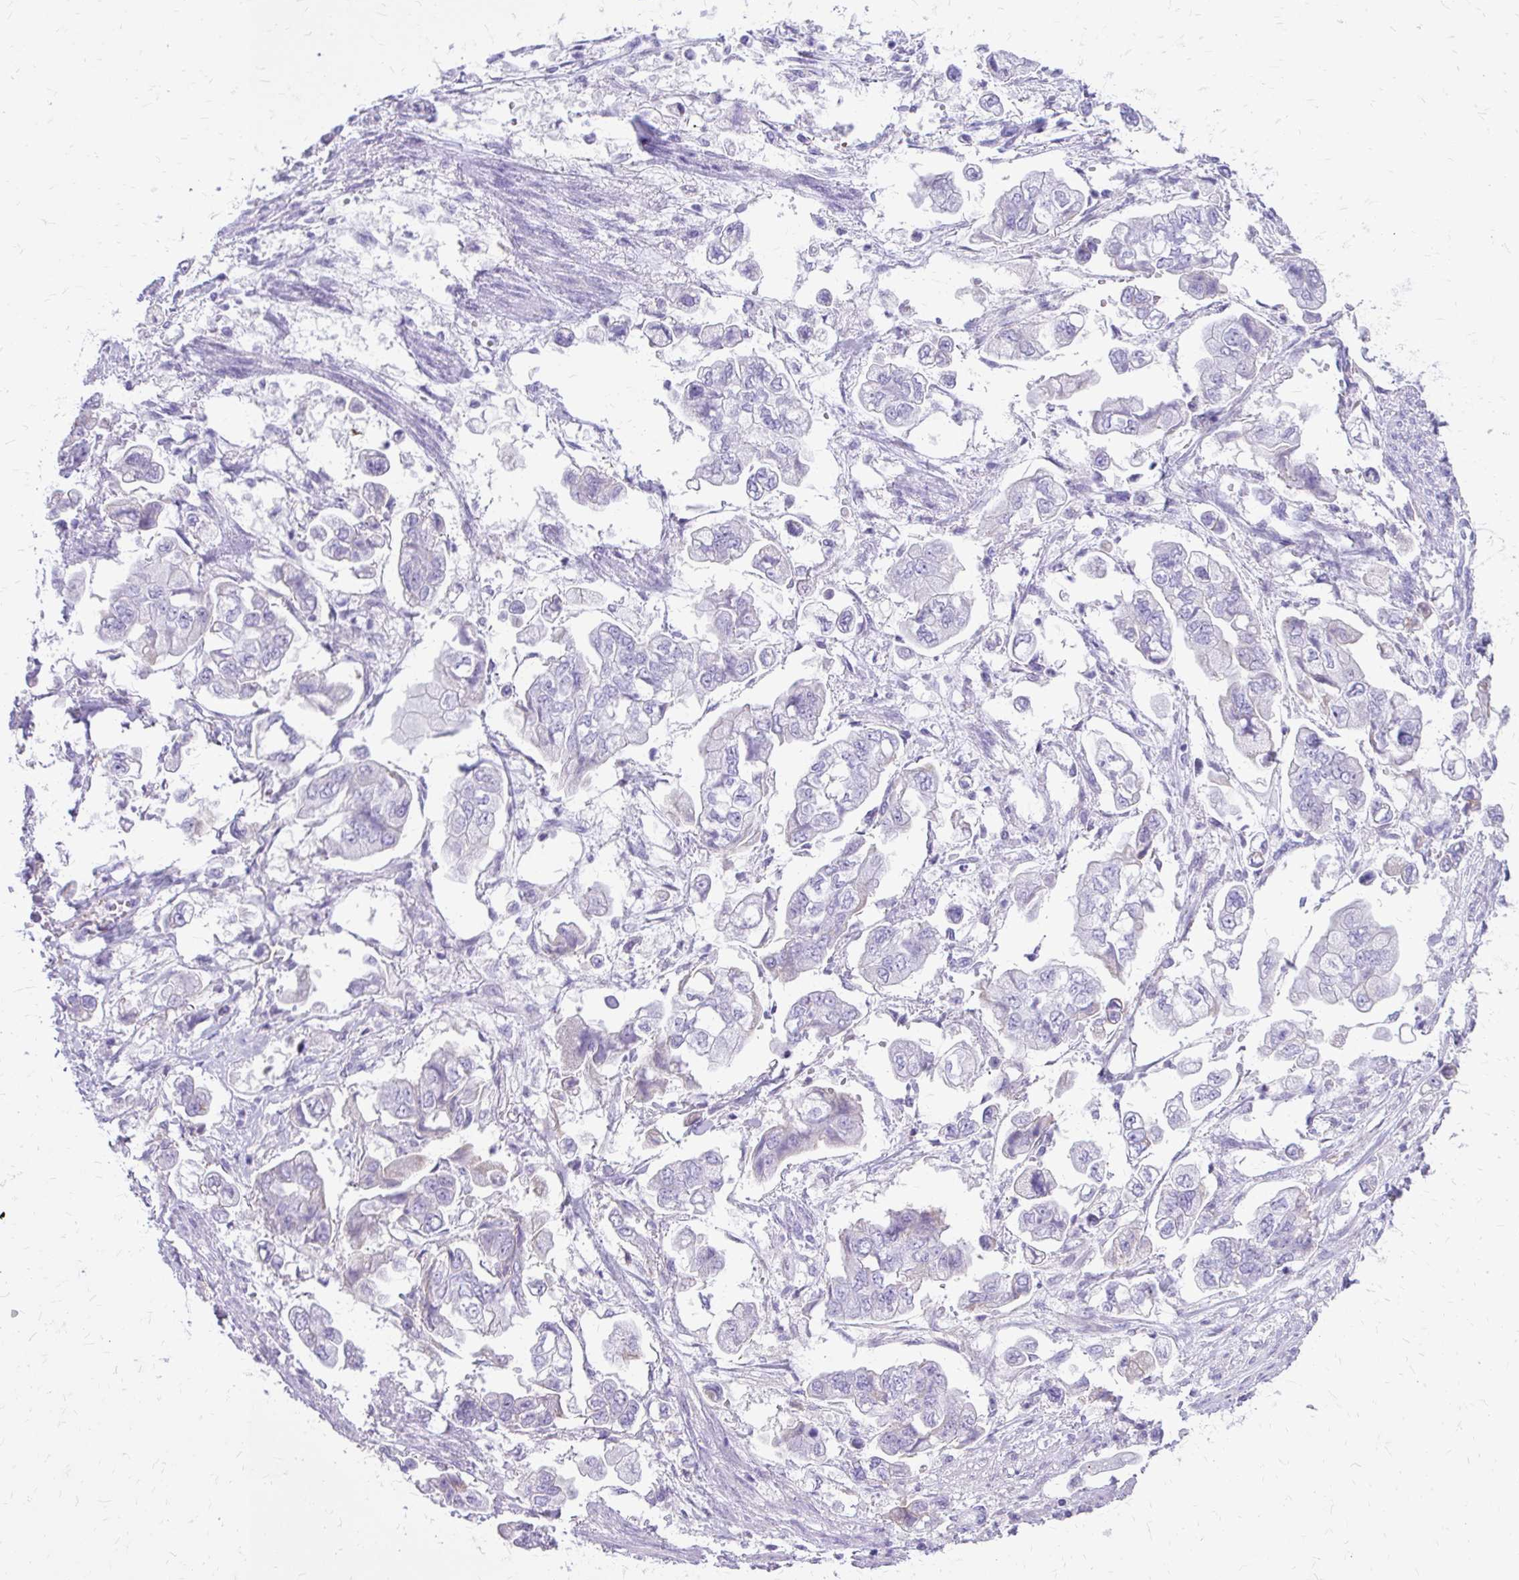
{"staining": {"intensity": "negative", "quantity": "none", "location": "none"}, "tissue": "stomach cancer", "cell_type": "Tumor cells", "image_type": "cancer", "snomed": [{"axis": "morphology", "description": "Adenocarcinoma, NOS"}, {"axis": "topography", "description": "Stomach"}], "caption": "DAB immunohistochemical staining of stomach cancer (adenocarcinoma) displays no significant expression in tumor cells.", "gene": "SIGLEC11", "patient": {"sex": "male", "age": 62}}